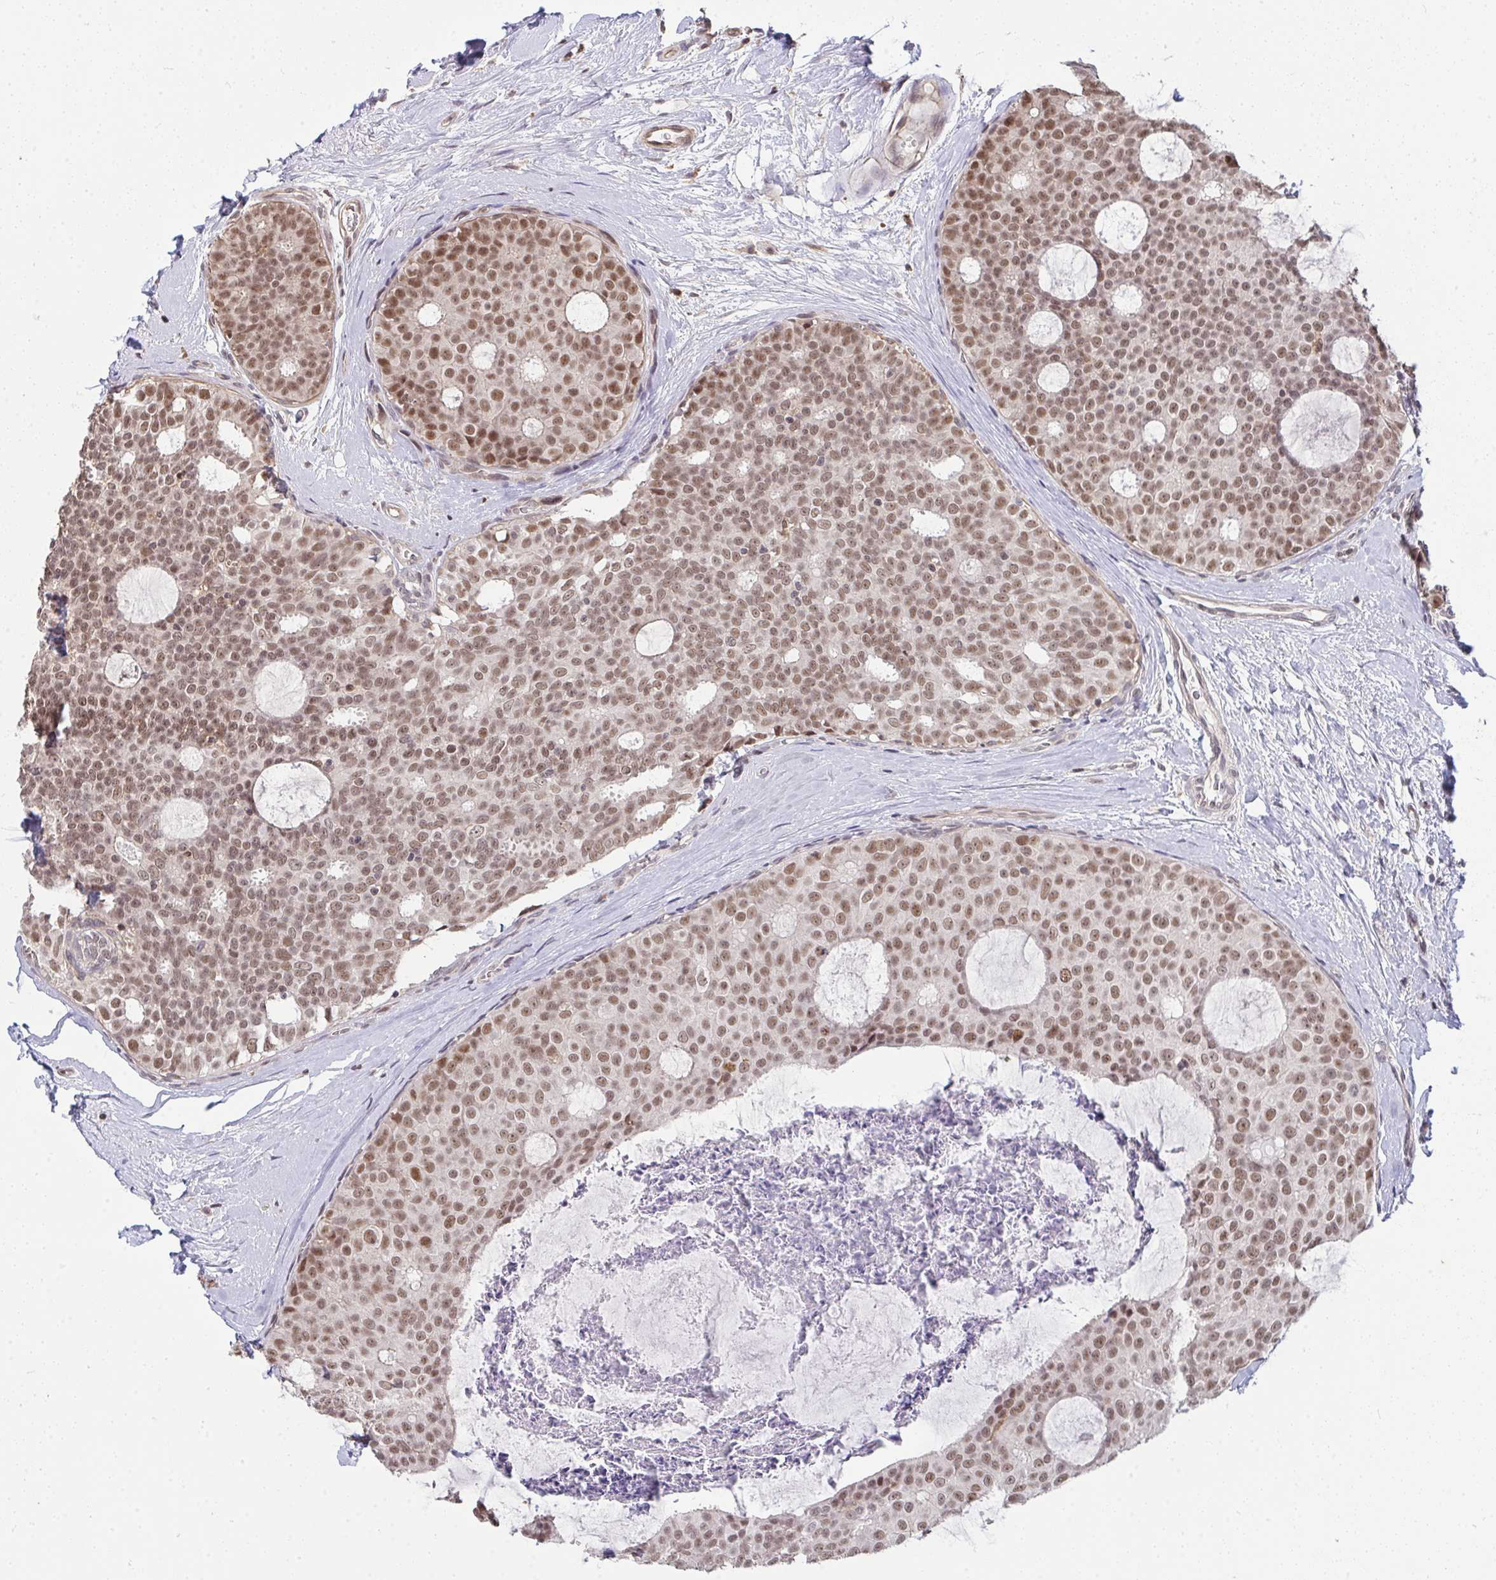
{"staining": {"intensity": "moderate", "quantity": ">75%", "location": "nuclear"}, "tissue": "breast cancer", "cell_type": "Tumor cells", "image_type": "cancer", "snomed": [{"axis": "morphology", "description": "Duct carcinoma"}, {"axis": "topography", "description": "Breast"}], "caption": "Infiltrating ductal carcinoma (breast) stained for a protein (brown) shows moderate nuclear positive expression in approximately >75% of tumor cells.", "gene": "SAP30", "patient": {"sex": "female", "age": 45}}